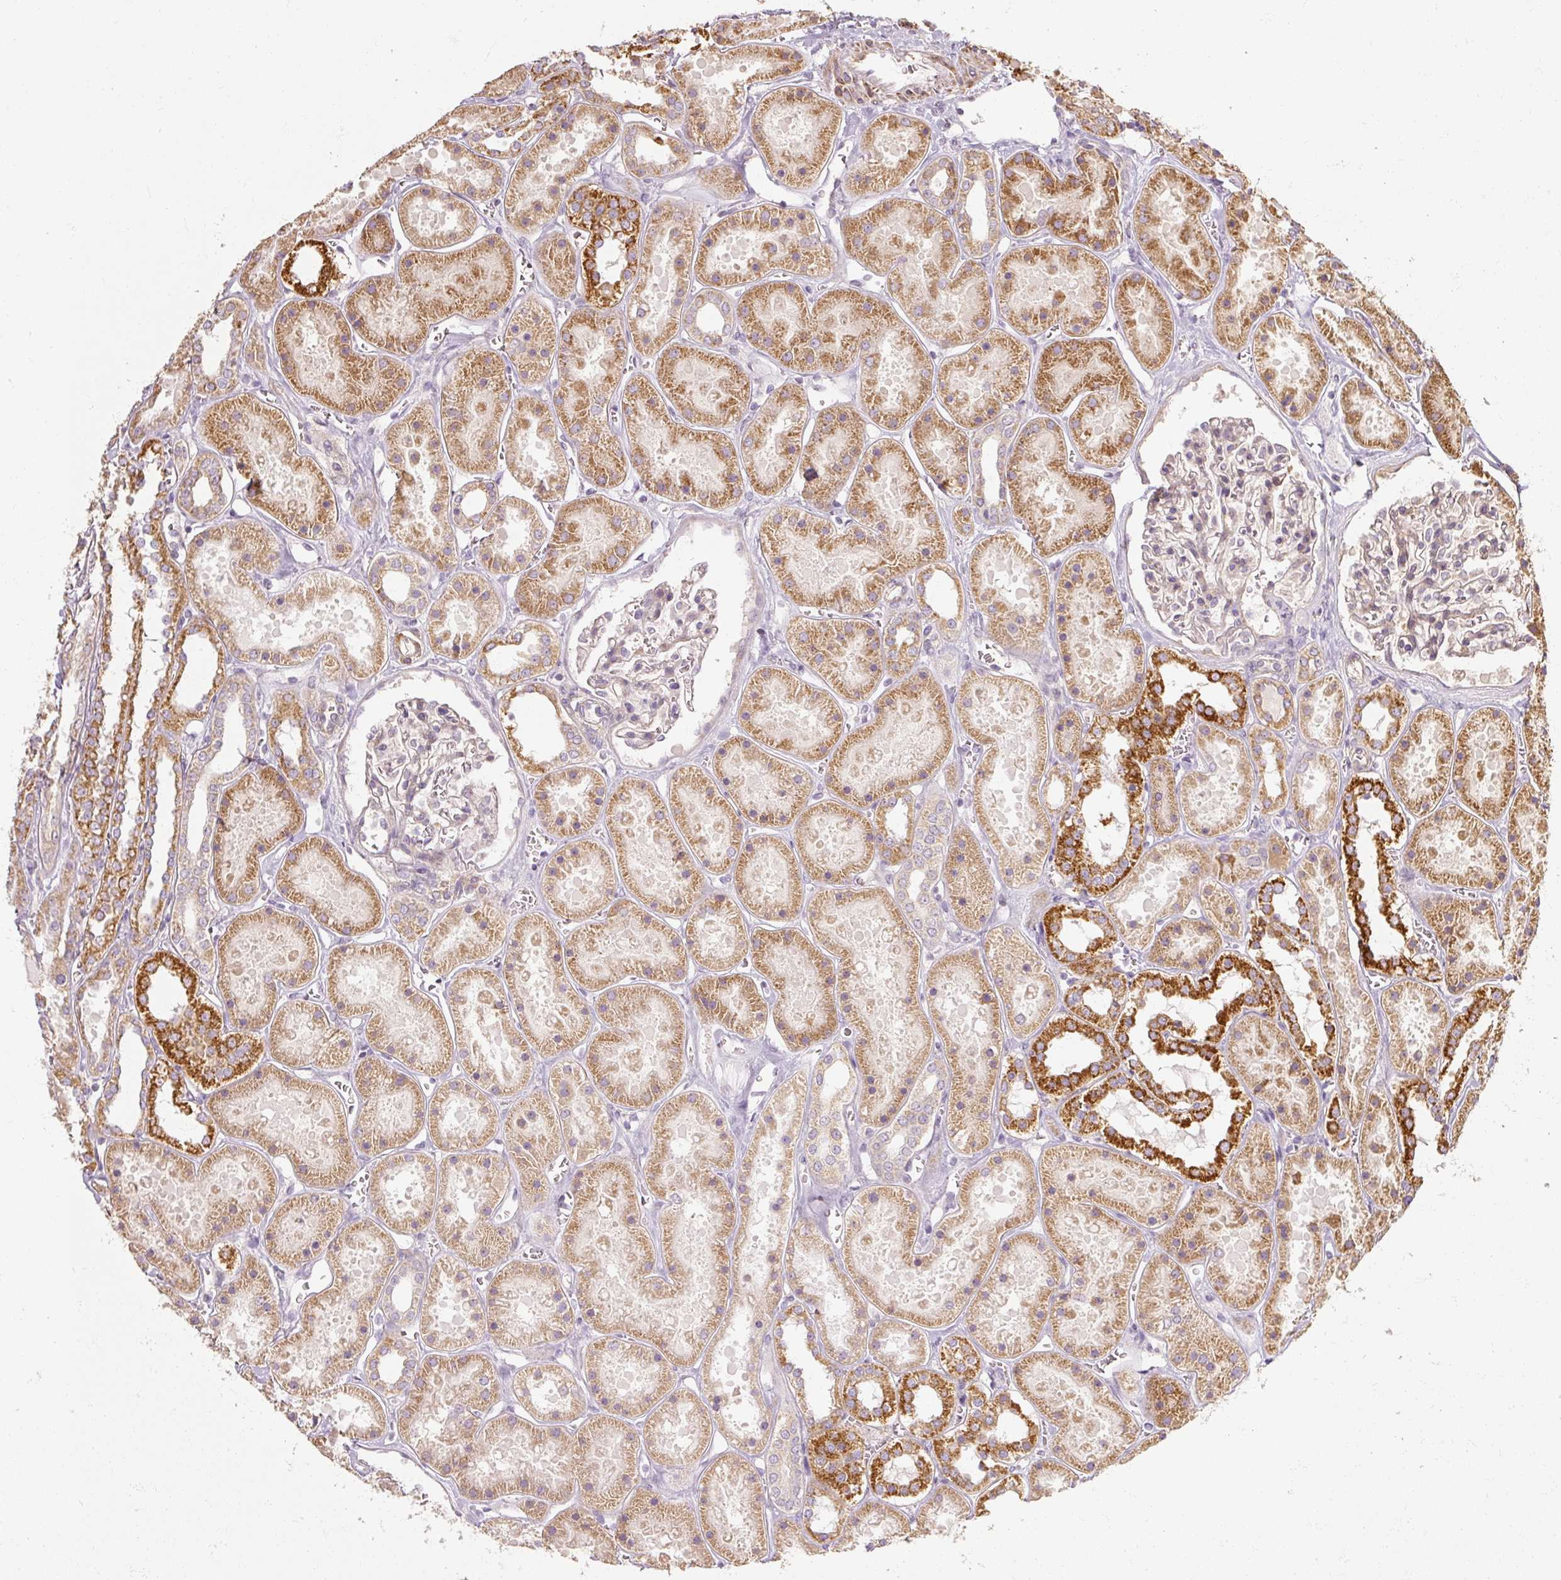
{"staining": {"intensity": "weak", "quantity": "<25%", "location": "cytoplasmic/membranous"}, "tissue": "kidney", "cell_type": "Cells in glomeruli", "image_type": "normal", "snomed": [{"axis": "morphology", "description": "Normal tissue, NOS"}, {"axis": "topography", "description": "Kidney"}], "caption": "High magnification brightfield microscopy of normal kidney stained with DAB (3,3'-diaminobenzidine) (brown) and counterstained with hematoxylin (blue): cells in glomeruli show no significant positivity.", "gene": "RB1CC1", "patient": {"sex": "female", "age": 41}}